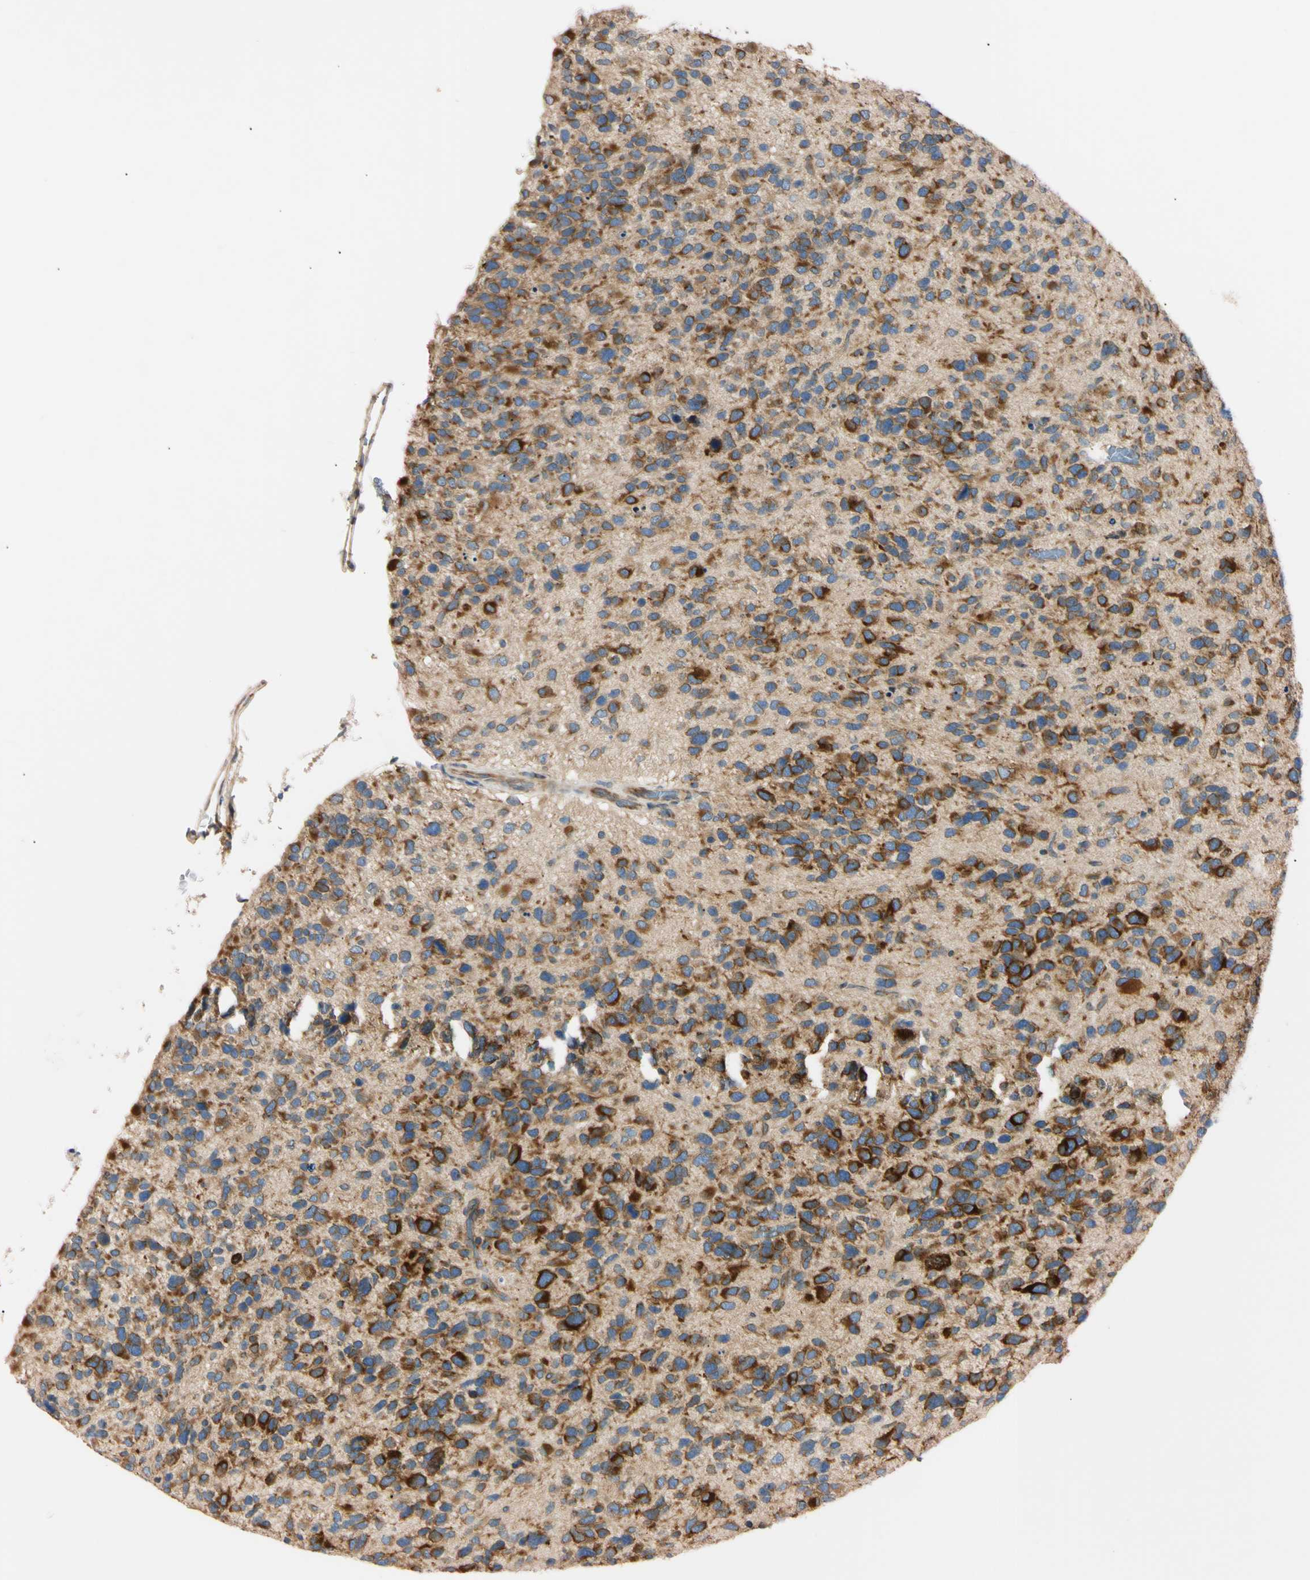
{"staining": {"intensity": "moderate", "quantity": ">75%", "location": "cytoplasmic/membranous"}, "tissue": "glioma", "cell_type": "Tumor cells", "image_type": "cancer", "snomed": [{"axis": "morphology", "description": "Glioma, malignant, High grade"}, {"axis": "topography", "description": "Brain"}], "caption": "Immunohistochemistry (IHC) (DAB (3,3'-diaminobenzidine)) staining of human malignant glioma (high-grade) reveals moderate cytoplasmic/membranous protein expression in about >75% of tumor cells.", "gene": "IER3IP1", "patient": {"sex": "female", "age": 58}}